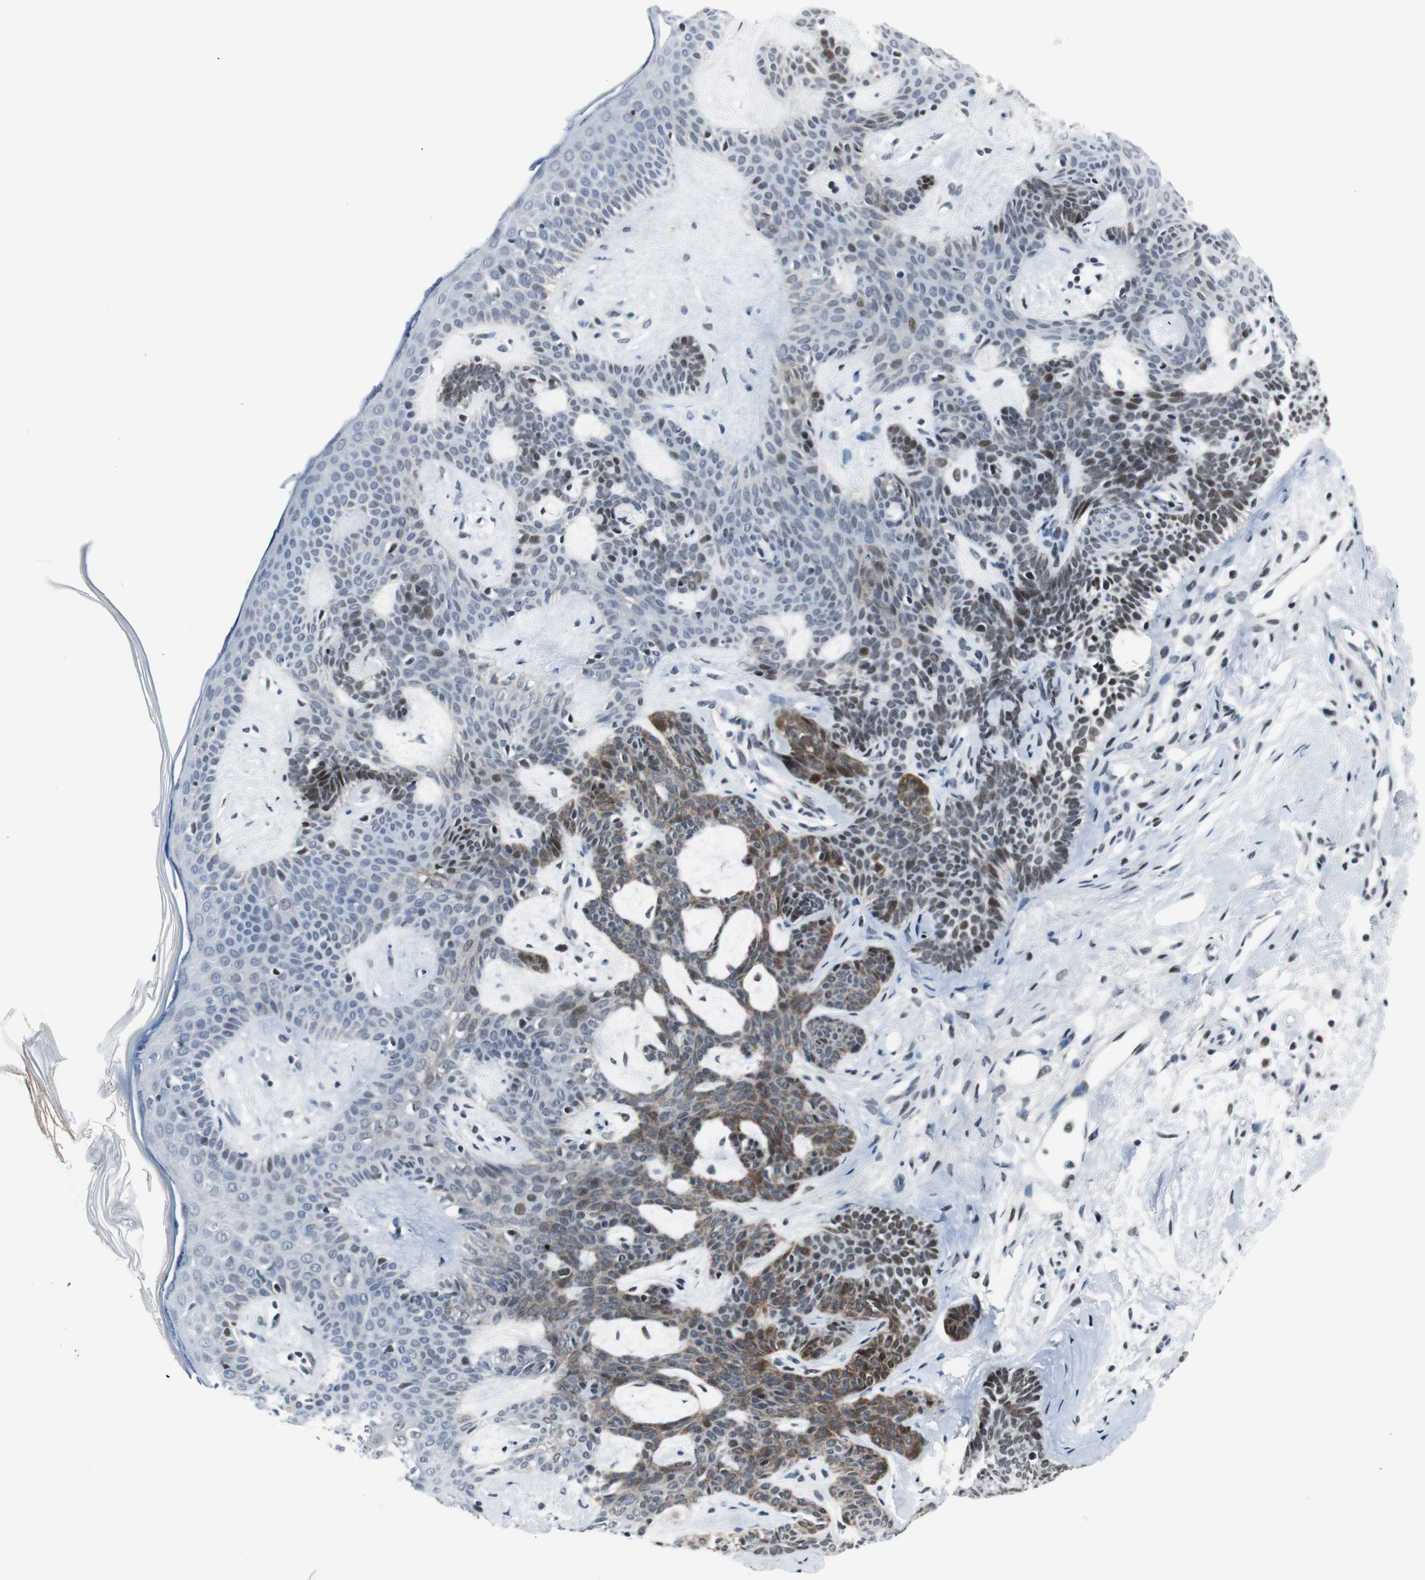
{"staining": {"intensity": "weak", "quantity": "25%-75%", "location": "nuclear"}, "tissue": "skin cancer", "cell_type": "Tumor cells", "image_type": "cancer", "snomed": [{"axis": "morphology", "description": "Developmental malformation"}, {"axis": "morphology", "description": "Basal cell carcinoma"}, {"axis": "topography", "description": "Skin"}], "caption": "Tumor cells demonstrate low levels of weak nuclear expression in about 25%-75% of cells in skin cancer (basal cell carcinoma). The staining was performed using DAB to visualize the protein expression in brown, while the nuclei were stained in blue with hematoxylin (Magnification: 20x).", "gene": "MTA1", "patient": {"sex": "female", "age": 62}}